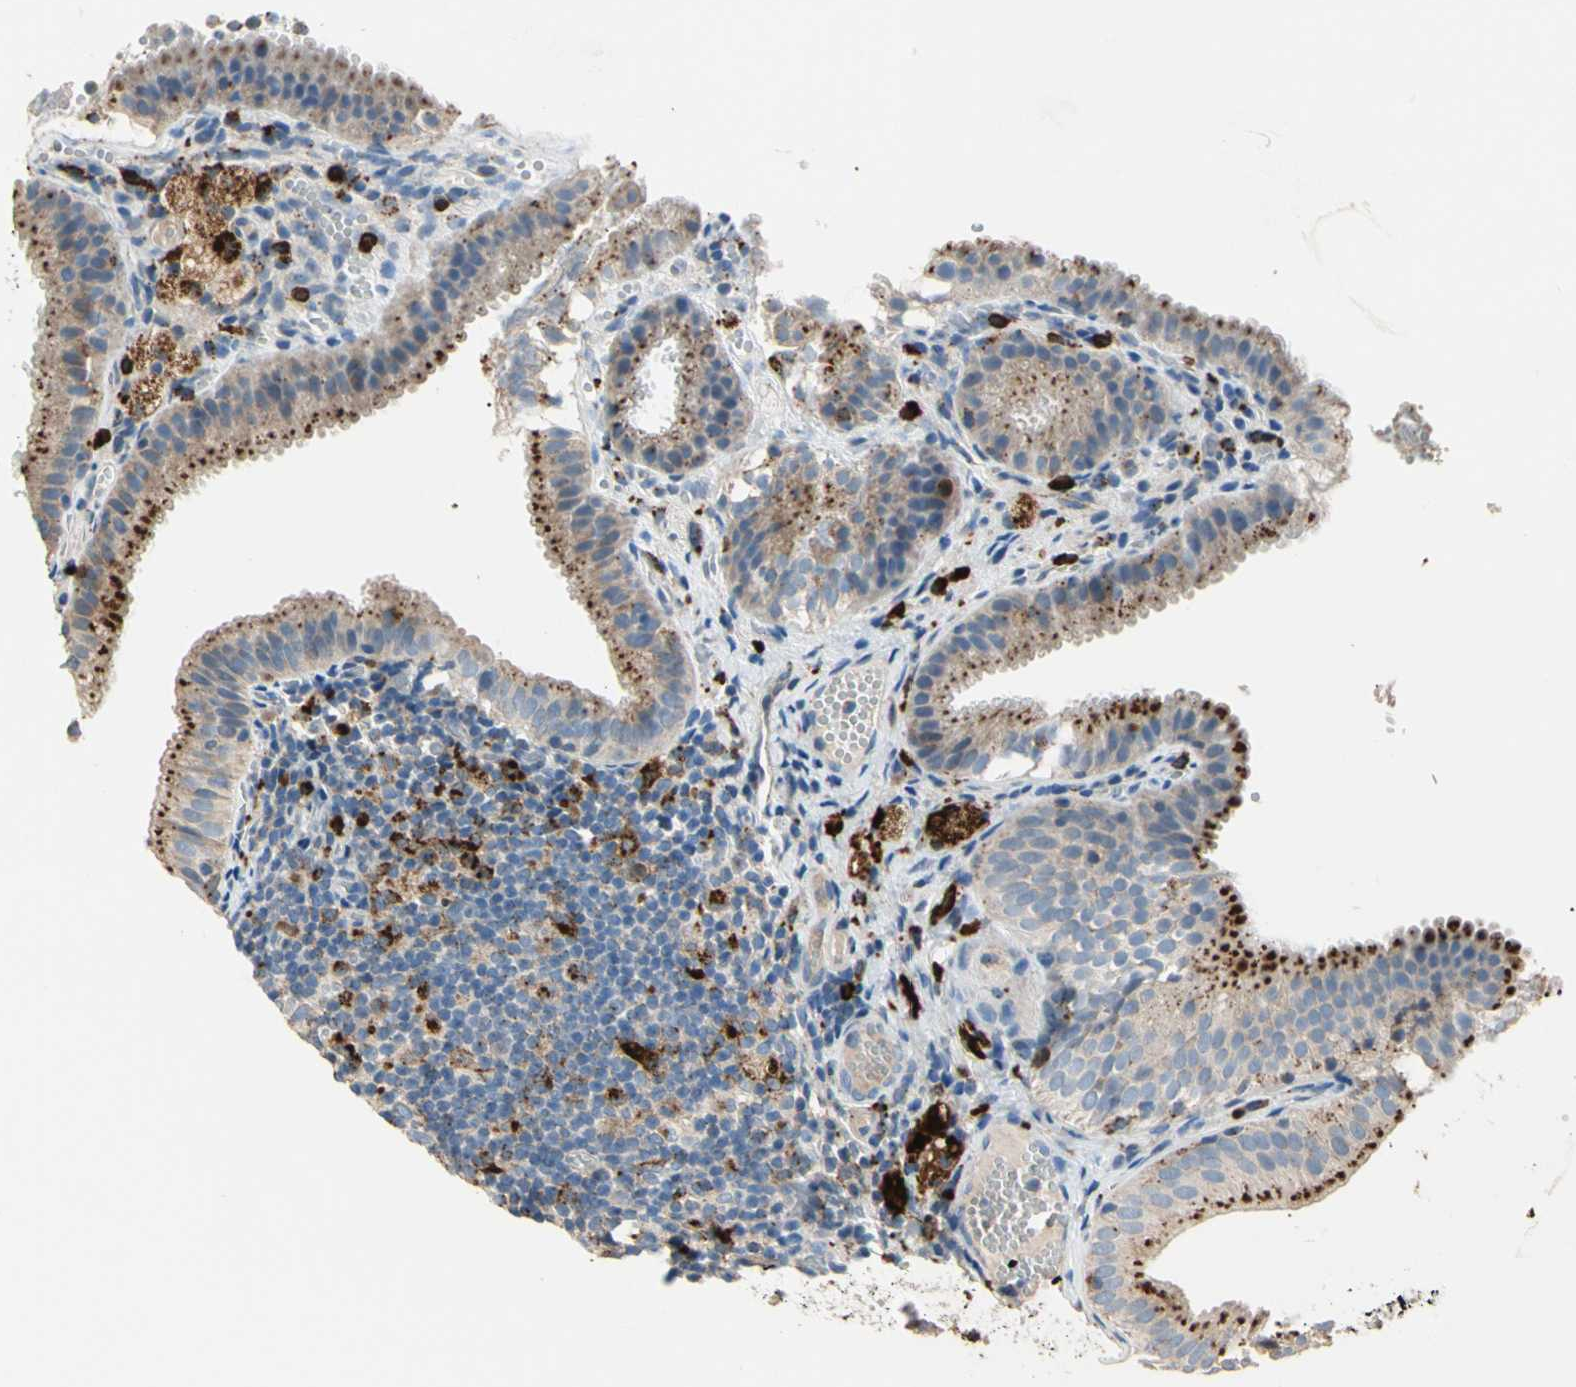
{"staining": {"intensity": "strong", "quantity": ">75%", "location": "cytoplasmic/membranous"}, "tissue": "gallbladder", "cell_type": "Glandular cells", "image_type": "normal", "snomed": [{"axis": "morphology", "description": "Normal tissue, NOS"}, {"axis": "topography", "description": "Gallbladder"}], "caption": "Gallbladder stained for a protein reveals strong cytoplasmic/membranous positivity in glandular cells. (DAB (3,3'-diaminobenzidine) IHC with brightfield microscopy, high magnification).", "gene": "GM2A", "patient": {"sex": "female", "age": 24}}